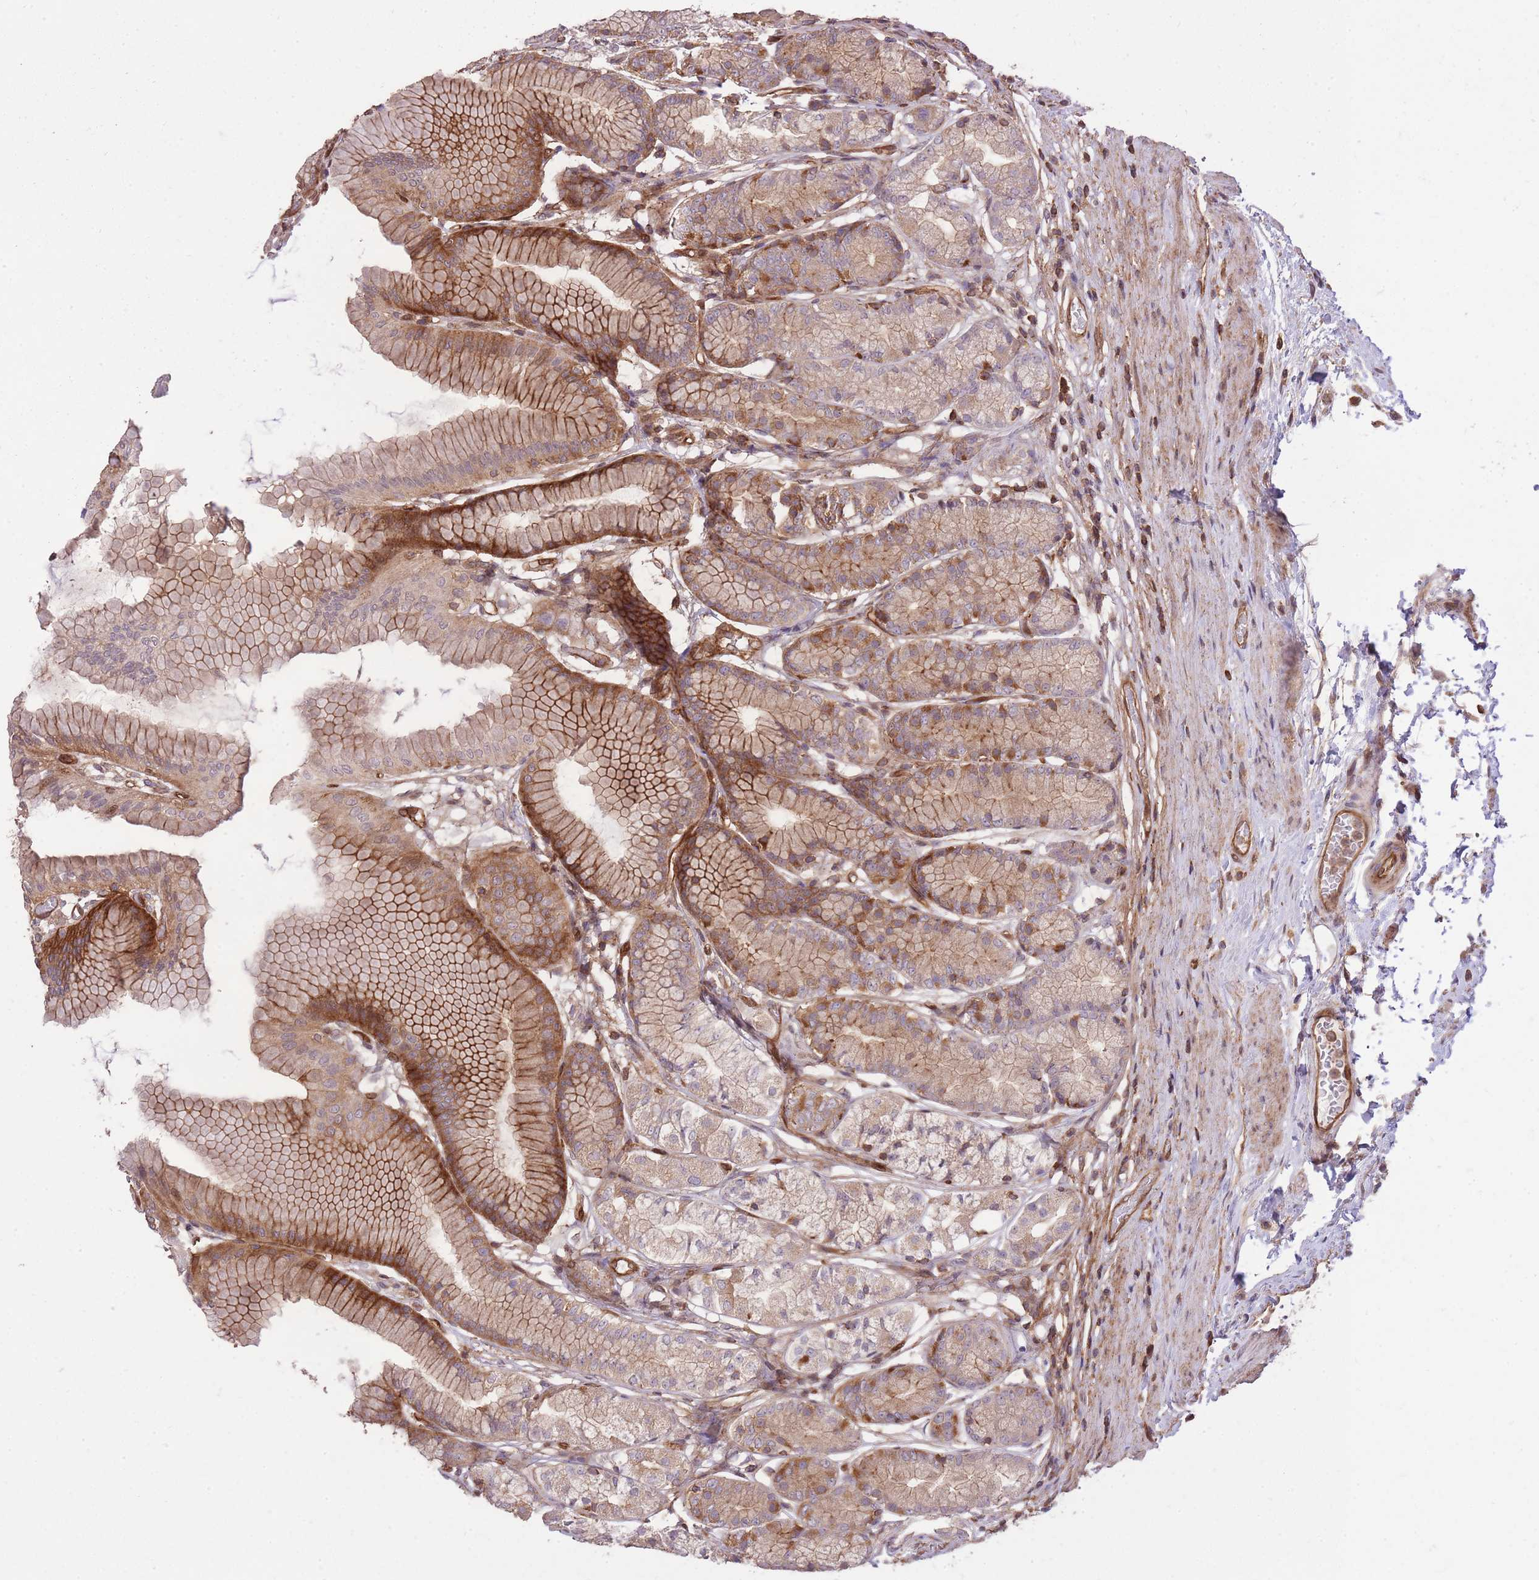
{"staining": {"intensity": "strong", "quantity": "25%-75%", "location": "cytoplasmic/membranous"}, "tissue": "stomach", "cell_type": "Glandular cells", "image_type": "normal", "snomed": [{"axis": "morphology", "description": "Normal tissue, NOS"}, {"axis": "morphology", "description": "Adenocarcinoma, NOS"}, {"axis": "morphology", "description": "Adenocarcinoma, High grade"}, {"axis": "topography", "description": "Stomach, upper"}, {"axis": "topography", "description": "Stomach"}], "caption": "Strong cytoplasmic/membranous staining for a protein is identified in about 25%-75% of glandular cells of benign stomach using IHC.", "gene": "PLD1", "patient": {"sex": "female", "age": 65}}